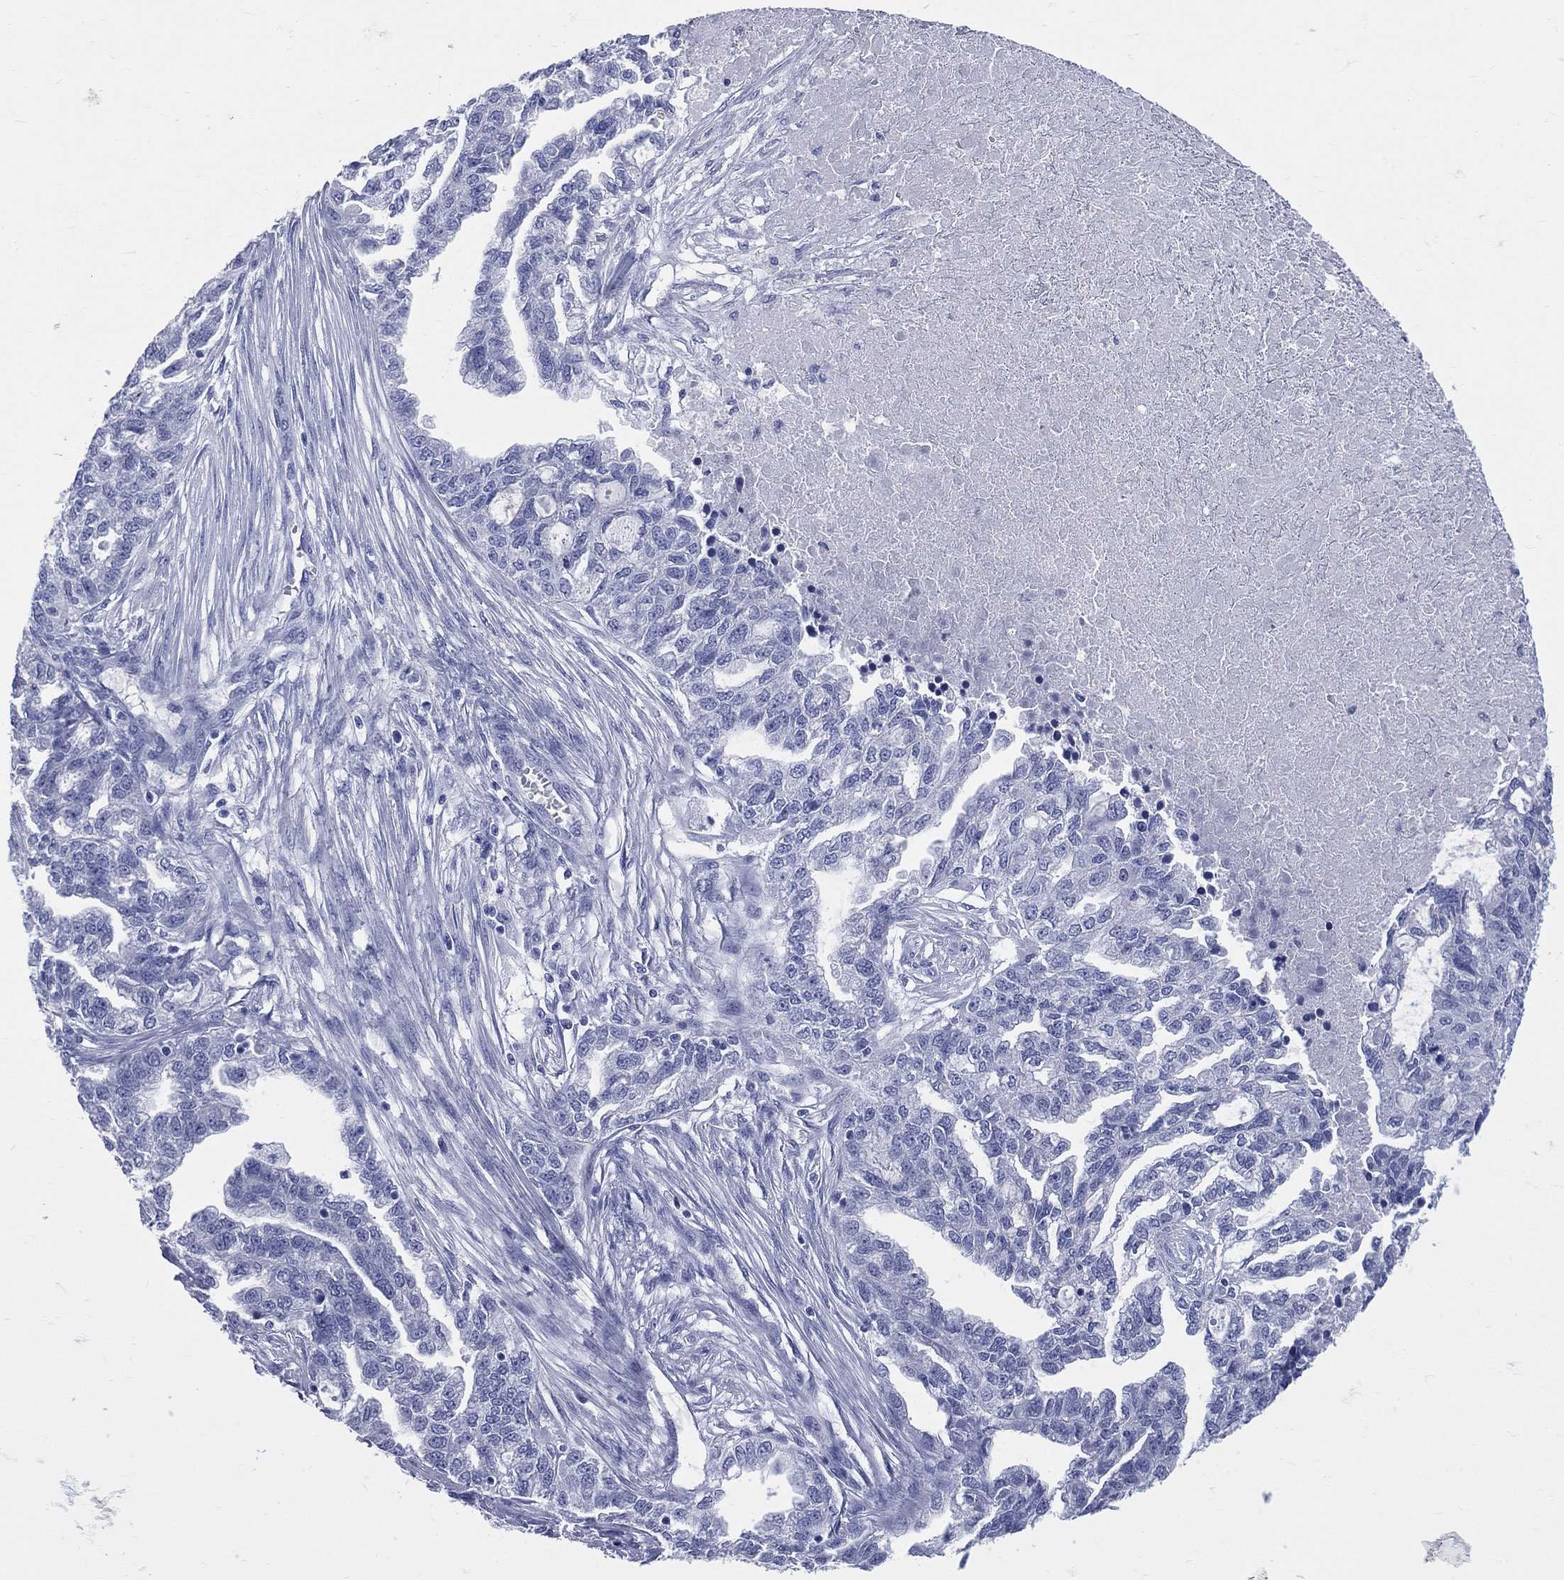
{"staining": {"intensity": "negative", "quantity": "none", "location": "none"}, "tissue": "ovarian cancer", "cell_type": "Tumor cells", "image_type": "cancer", "snomed": [{"axis": "morphology", "description": "Cystadenocarcinoma, serous, NOS"}, {"axis": "topography", "description": "Ovary"}], "caption": "IHC micrograph of neoplastic tissue: ovarian serous cystadenocarcinoma stained with DAB (3,3'-diaminobenzidine) shows no significant protein staining in tumor cells.", "gene": "CYLC1", "patient": {"sex": "female", "age": 51}}